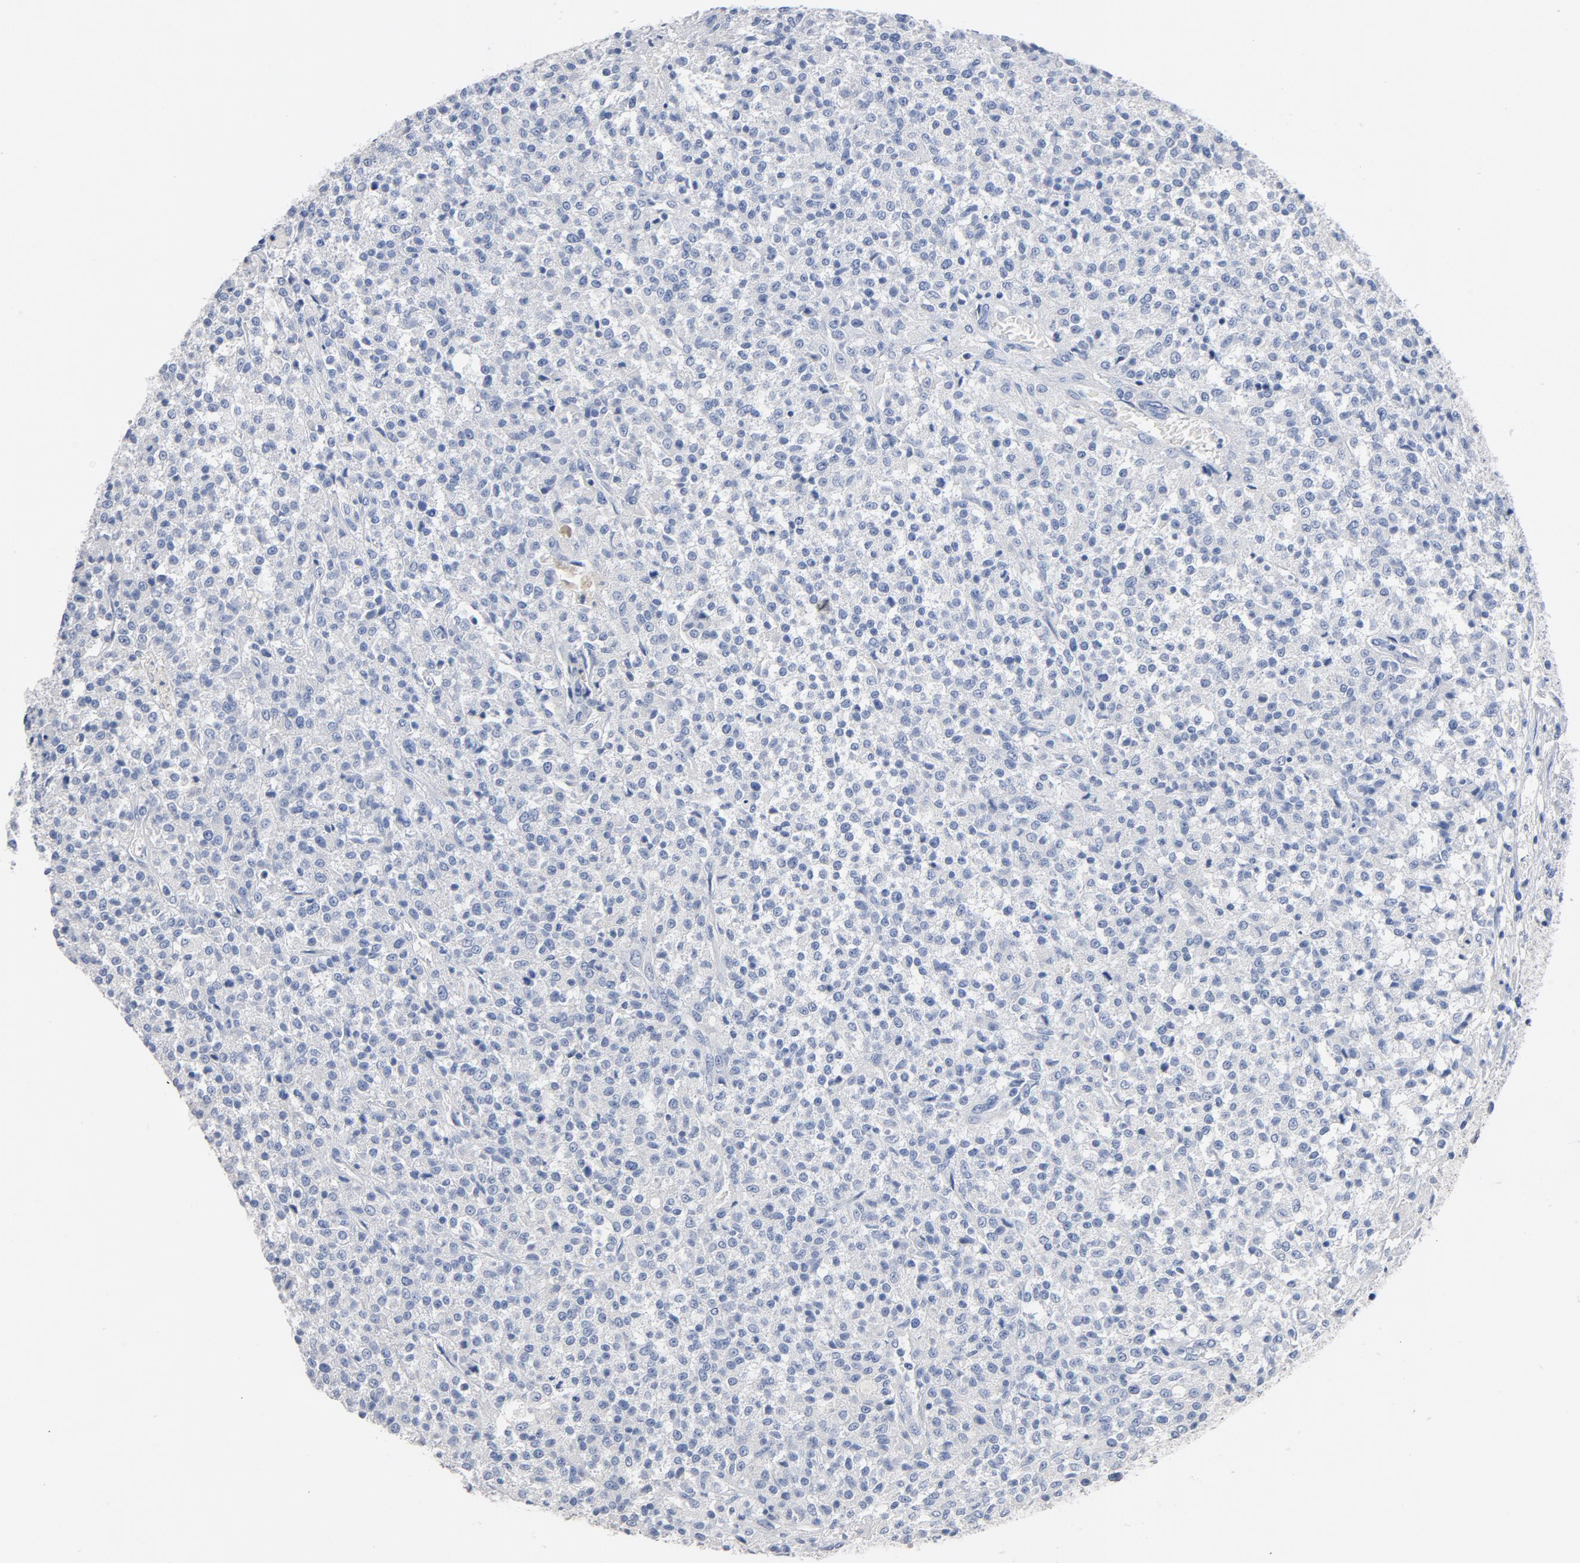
{"staining": {"intensity": "negative", "quantity": "none", "location": "none"}, "tissue": "testis cancer", "cell_type": "Tumor cells", "image_type": "cancer", "snomed": [{"axis": "morphology", "description": "Seminoma, NOS"}, {"axis": "topography", "description": "Testis"}], "caption": "Immunohistochemistry histopathology image of neoplastic tissue: human testis cancer (seminoma) stained with DAB (3,3'-diaminobenzidine) displays no significant protein positivity in tumor cells. (DAB IHC visualized using brightfield microscopy, high magnification).", "gene": "ZCCHC13", "patient": {"sex": "male", "age": 59}}